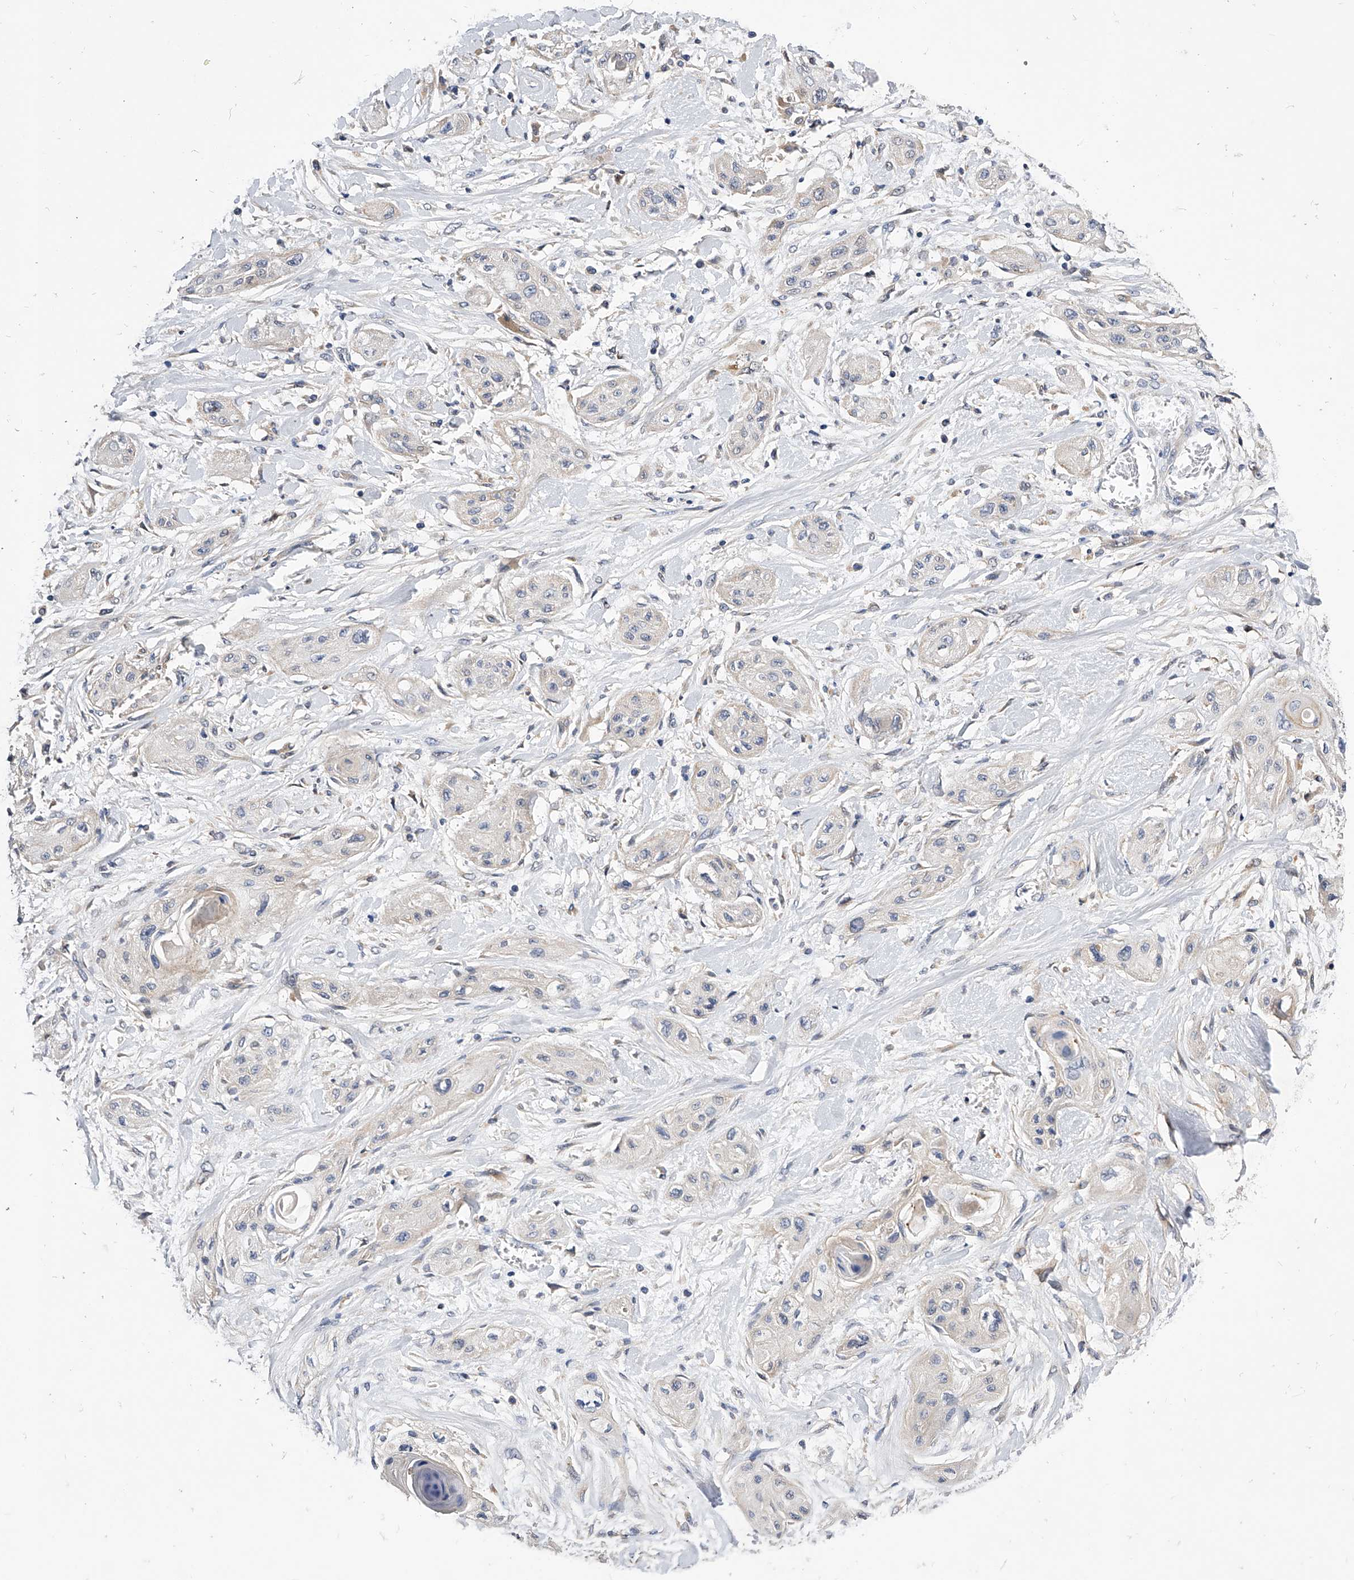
{"staining": {"intensity": "negative", "quantity": "none", "location": "none"}, "tissue": "lung cancer", "cell_type": "Tumor cells", "image_type": "cancer", "snomed": [{"axis": "morphology", "description": "Squamous cell carcinoma, NOS"}, {"axis": "topography", "description": "Lung"}], "caption": "This is an immunohistochemistry (IHC) photomicrograph of lung cancer. There is no staining in tumor cells.", "gene": "ARL4C", "patient": {"sex": "female", "age": 47}}